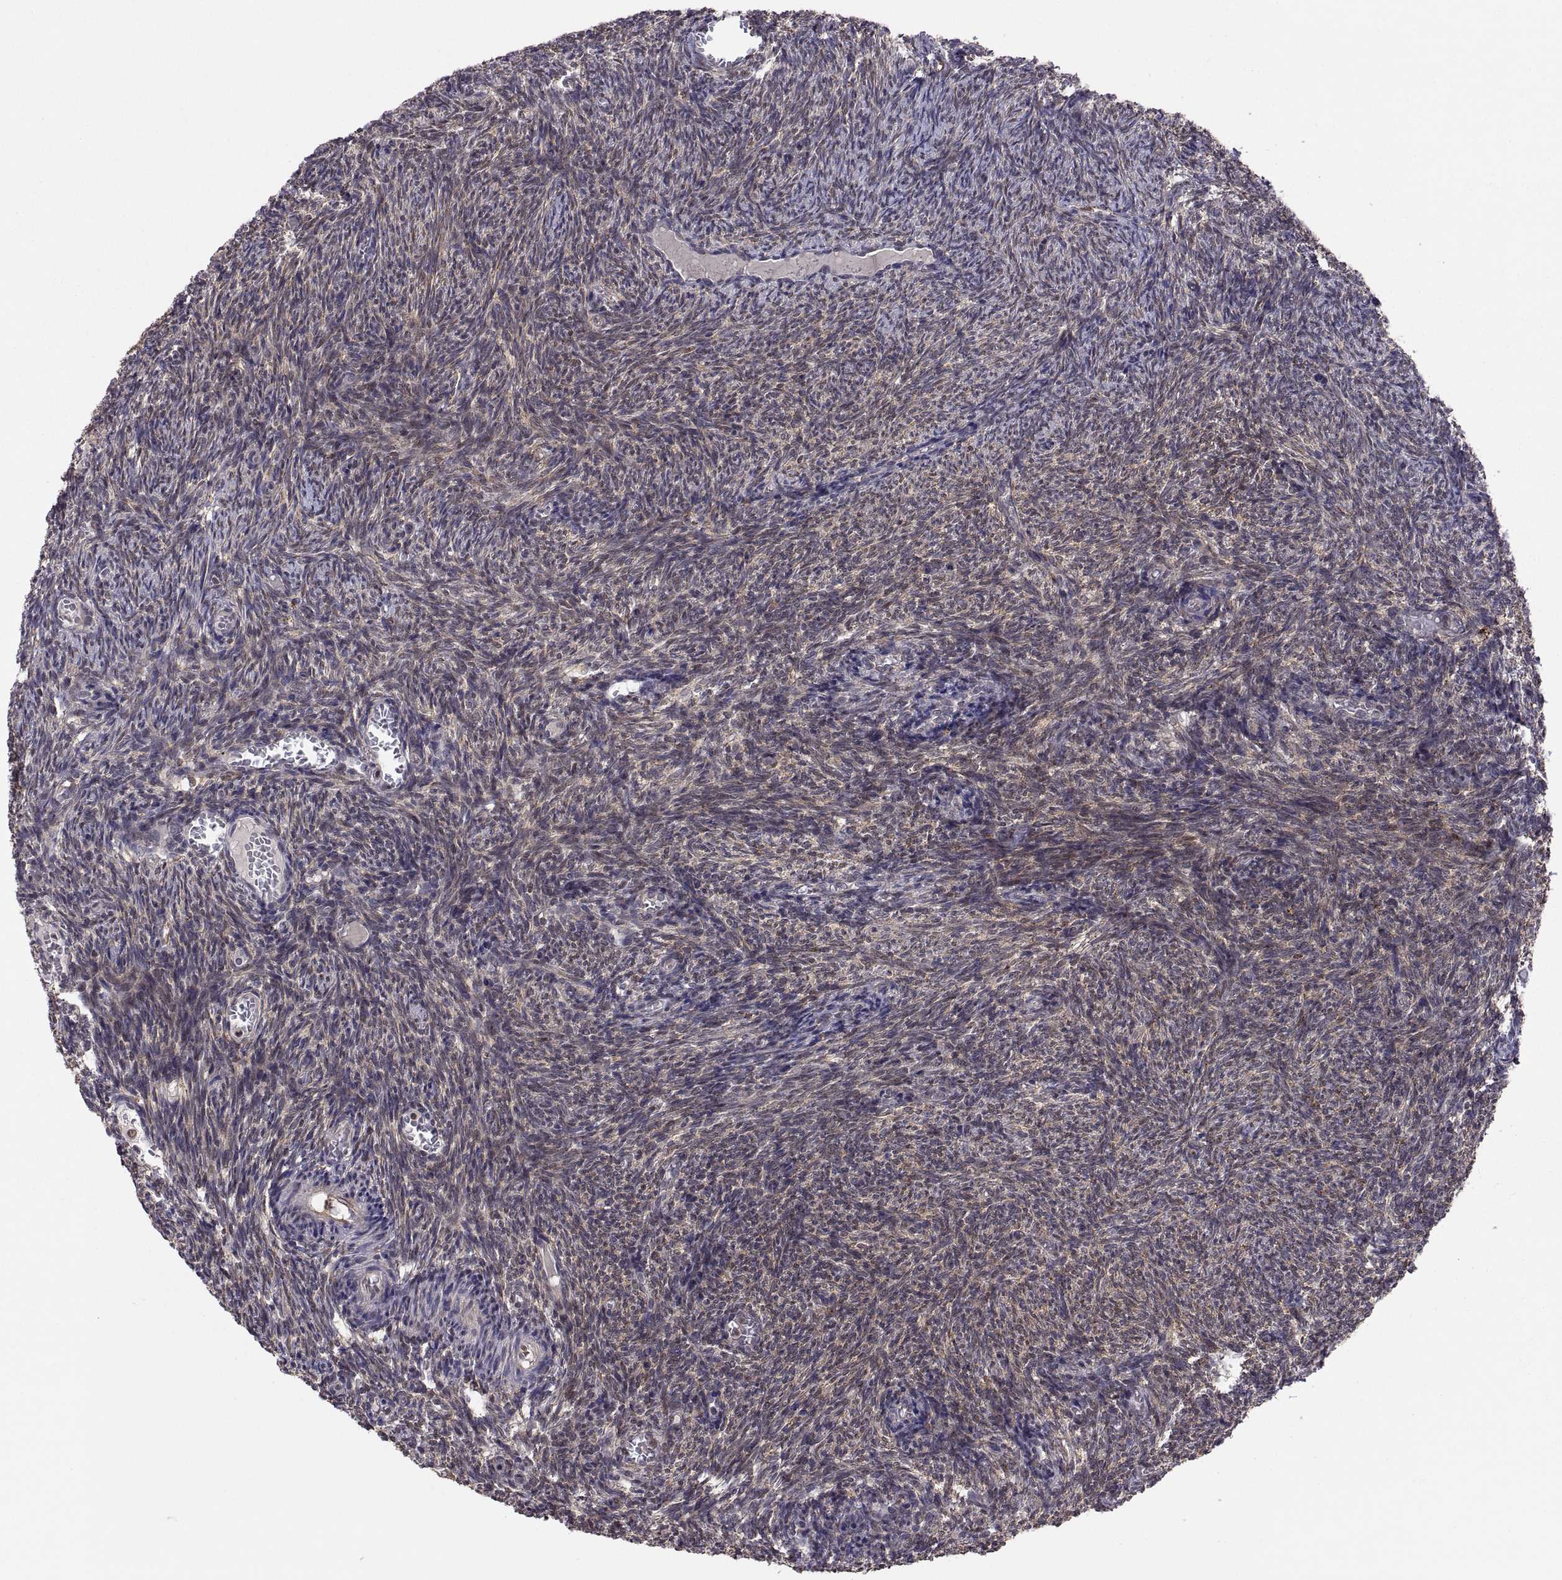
{"staining": {"intensity": "strong", "quantity": ">75%", "location": "cytoplasmic/membranous,nuclear"}, "tissue": "ovary", "cell_type": "Follicle cells", "image_type": "normal", "snomed": [{"axis": "morphology", "description": "Normal tissue, NOS"}, {"axis": "topography", "description": "Ovary"}], "caption": "Ovary stained with IHC displays strong cytoplasmic/membranous,nuclear staining in about >75% of follicle cells.", "gene": "PSMC2", "patient": {"sex": "female", "age": 39}}